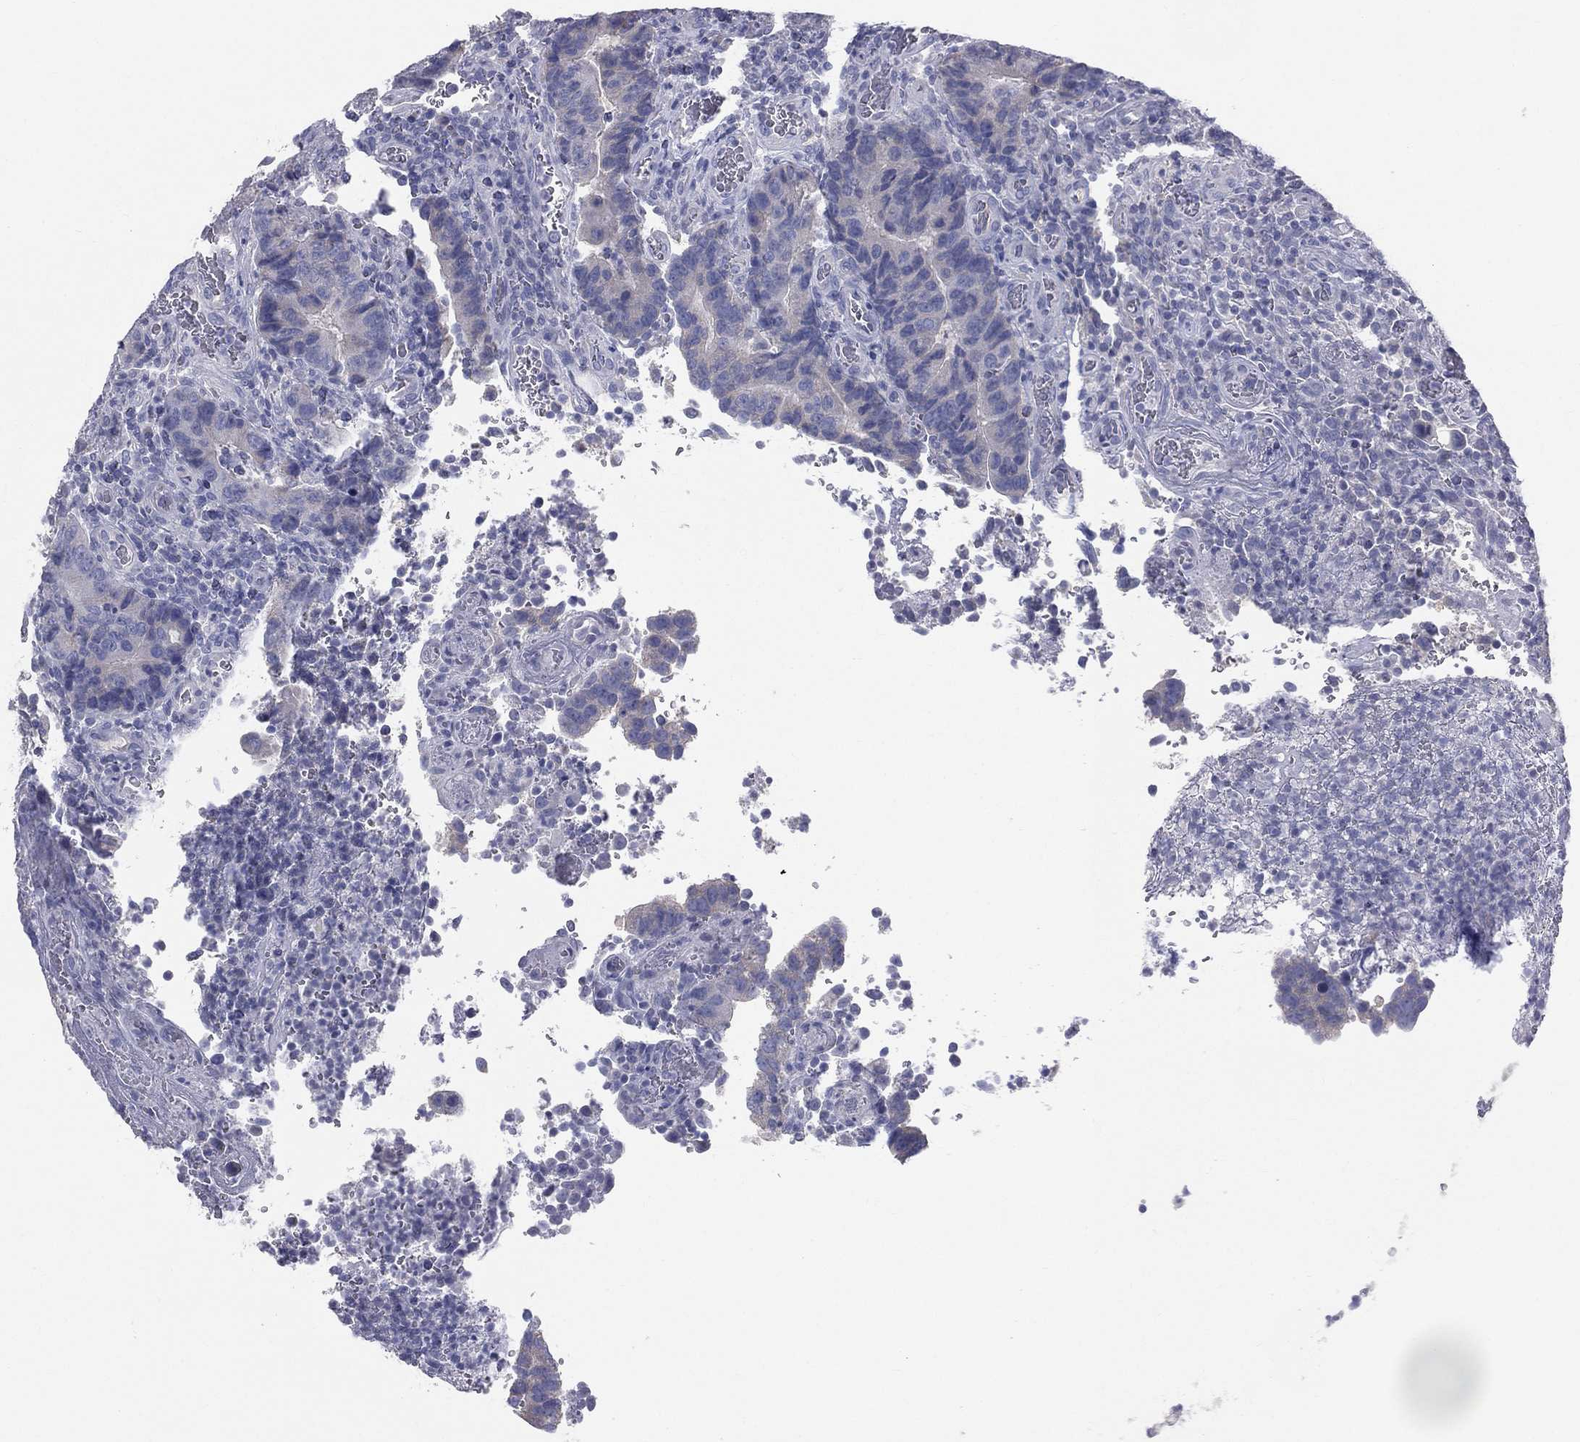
{"staining": {"intensity": "negative", "quantity": "none", "location": "none"}, "tissue": "colorectal cancer", "cell_type": "Tumor cells", "image_type": "cancer", "snomed": [{"axis": "morphology", "description": "Adenocarcinoma, NOS"}, {"axis": "topography", "description": "Colon"}], "caption": "Colorectal cancer was stained to show a protein in brown. There is no significant staining in tumor cells.", "gene": "STK31", "patient": {"sex": "female", "age": 56}}